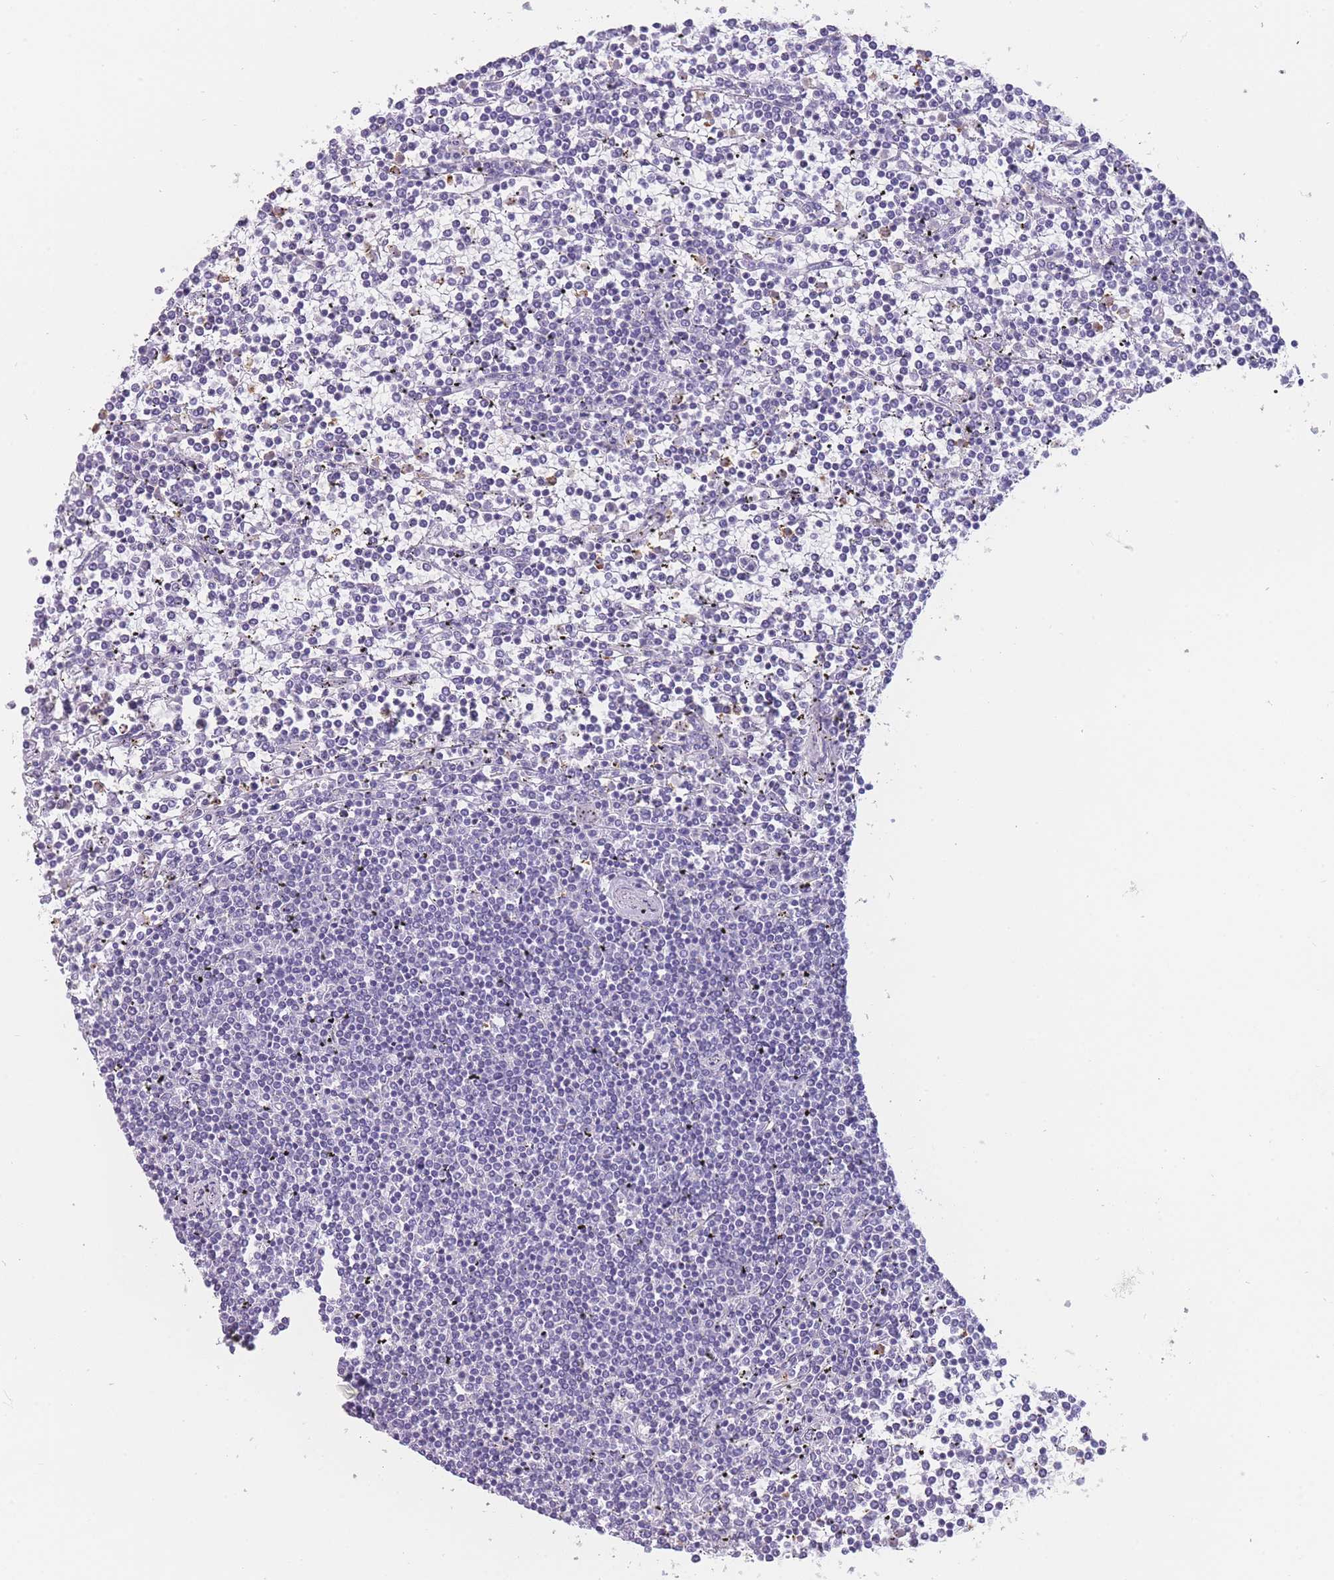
{"staining": {"intensity": "negative", "quantity": "none", "location": "none"}, "tissue": "lymphoma", "cell_type": "Tumor cells", "image_type": "cancer", "snomed": [{"axis": "morphology", "description": "Malignant lymphoma, non-Hodgkin's type, Low grade"}, {"axis": "topography", "description": "Spleen"}], "caption": "IHC histopathology image of neoplastic tissue: human malignant lymphoma, non-Hodgkin's type (low-grade) stained with DAB shows no significant protein staining in tumor cells.", "gene": "ZNF627", "patient": {"sex": "female", "age": 19}}